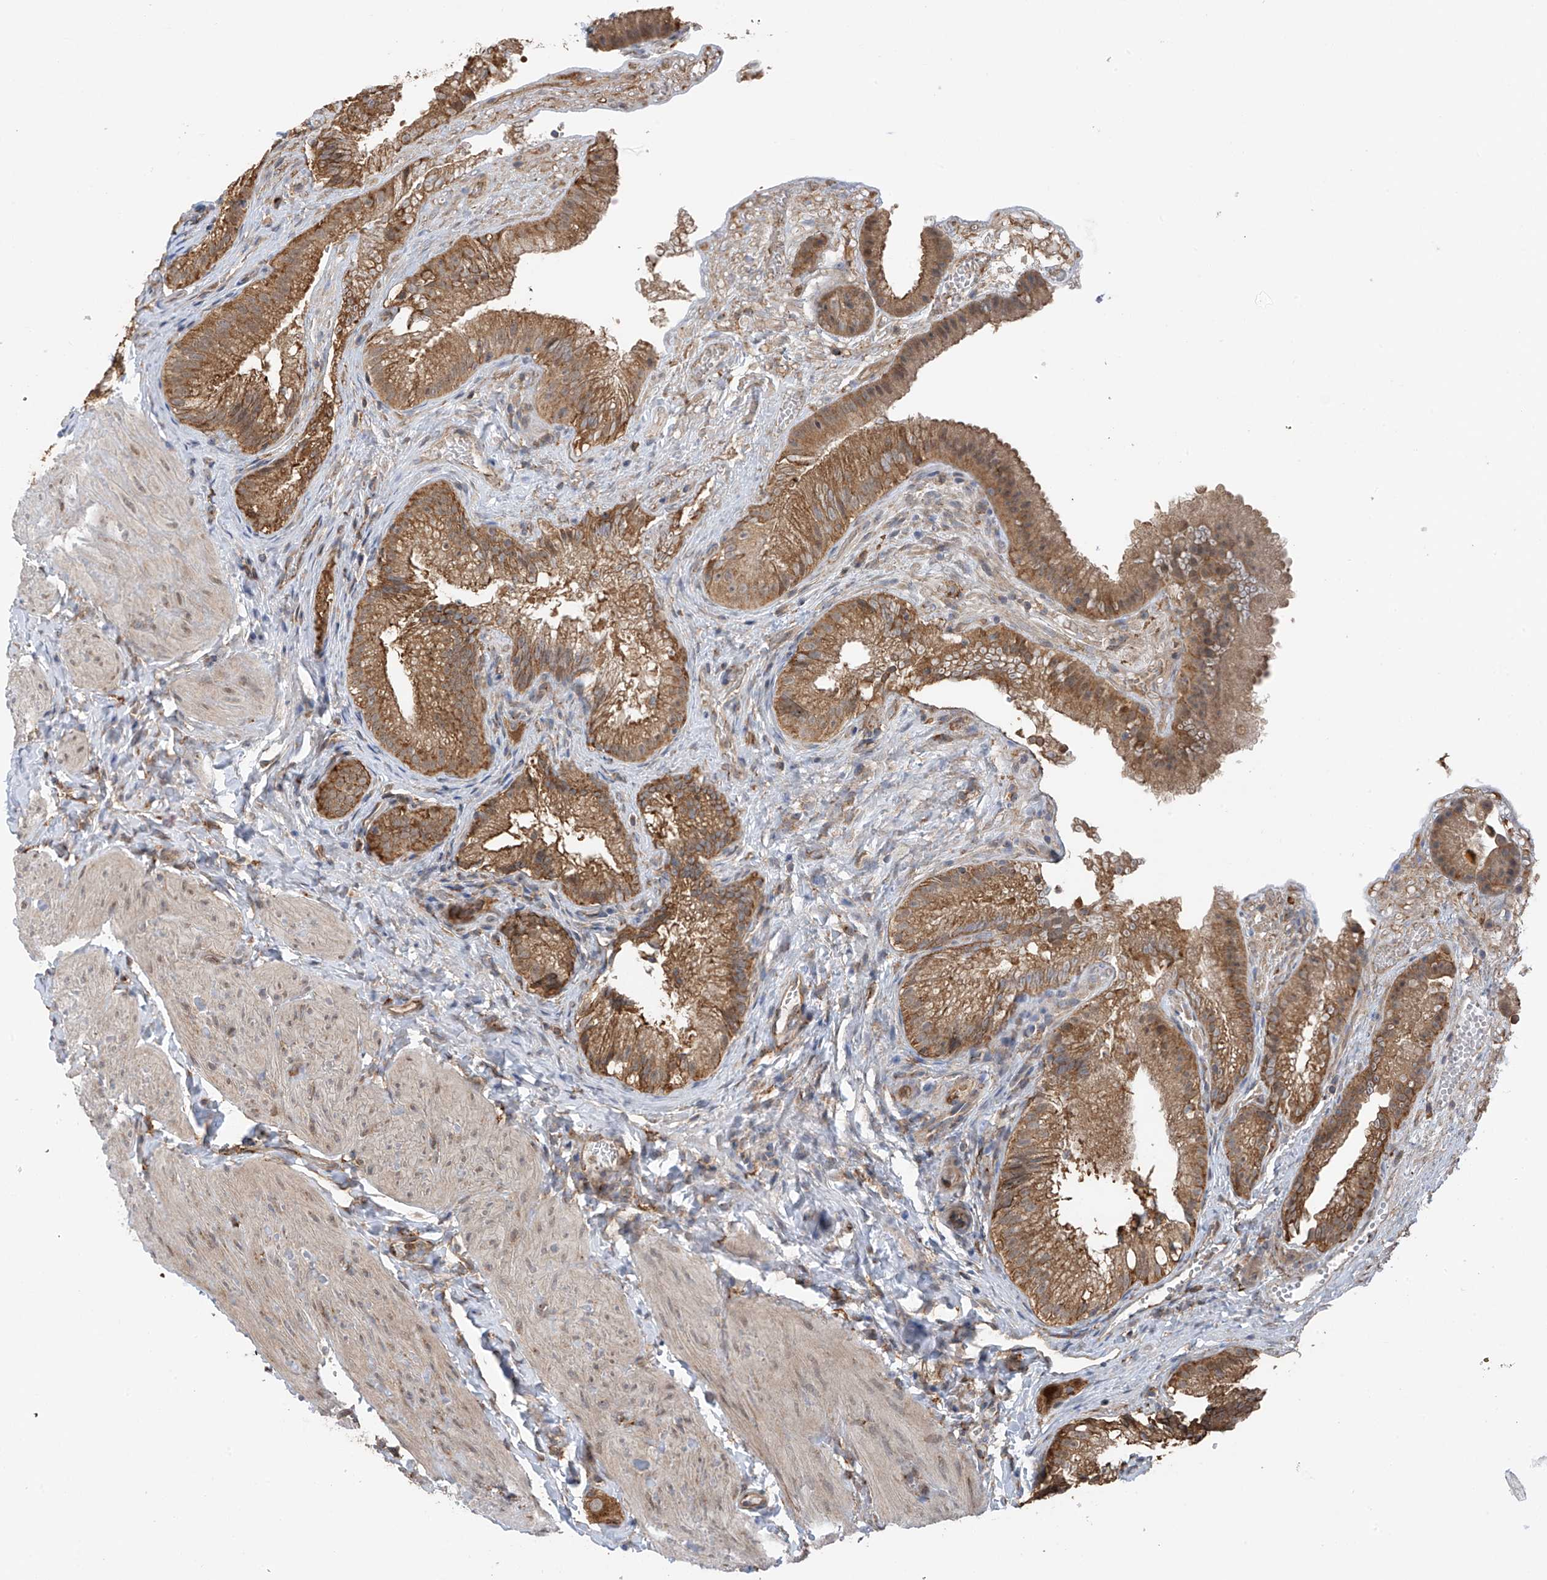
{"staining": {"intensity": "moderate", "quantity": ">75%", "location": "cytoplasmic/membranous"}, "tissue": "gallbladder", "cell_type": "Glandular cells", "image_type": "normal", "snomed": [{"axis": "morphology", "description": "Normal tissue, NOS"}, {"axis": "topography", "description": "Gallbladder"}], "caption": "Immunohistochemical staining of normal human gallbladder shows moderate cytoplasmic/membranous protein positivity in approximately >75% of glandular cells. Immunohistochemistry (ihc) stains the protein of interest in brown and the nuclei are stained blue.", "gene": "ZNF189", "patient": {"sex": "female", "age": 30}}